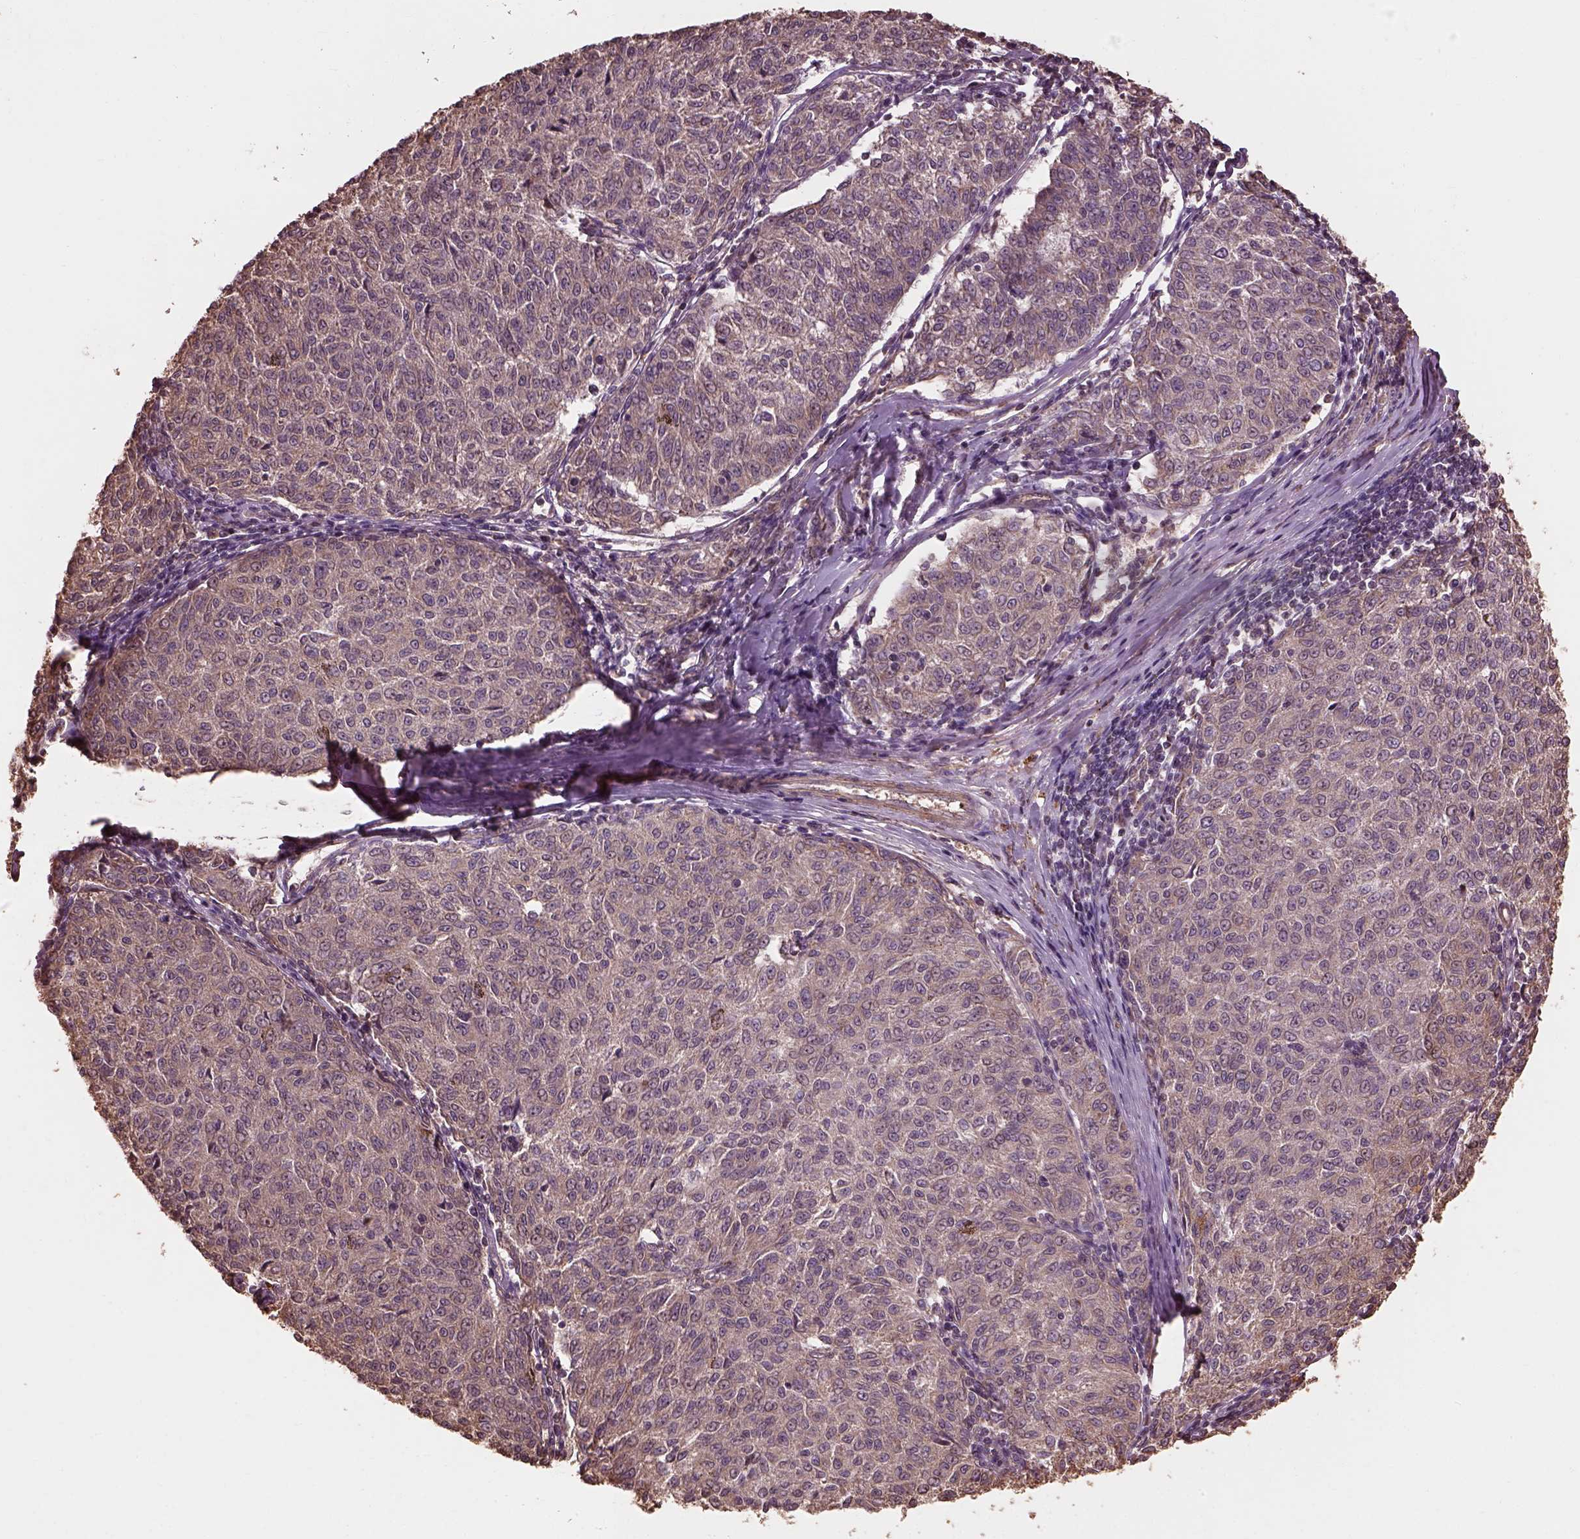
{"staining": {"intensity": "moderate", "quantity": "25%-75%", "location": "cytoplasmic/membranous"}, "tissue": "melanoma", "cell_type": "Tumor cells", "image_type": "cancer", "snomed": [{"axis": "morphology", "description": "Malignant melanoma, NOS"}, {"axis": "topography", "description": "Skin"}], "caption": "Tumor cells reveal moderate cytoplasmic/membranous staining in about 25%-75% of cells in melanoma.", "gene": "METTL4", "patient": {"sex": "female", "age": 72}}